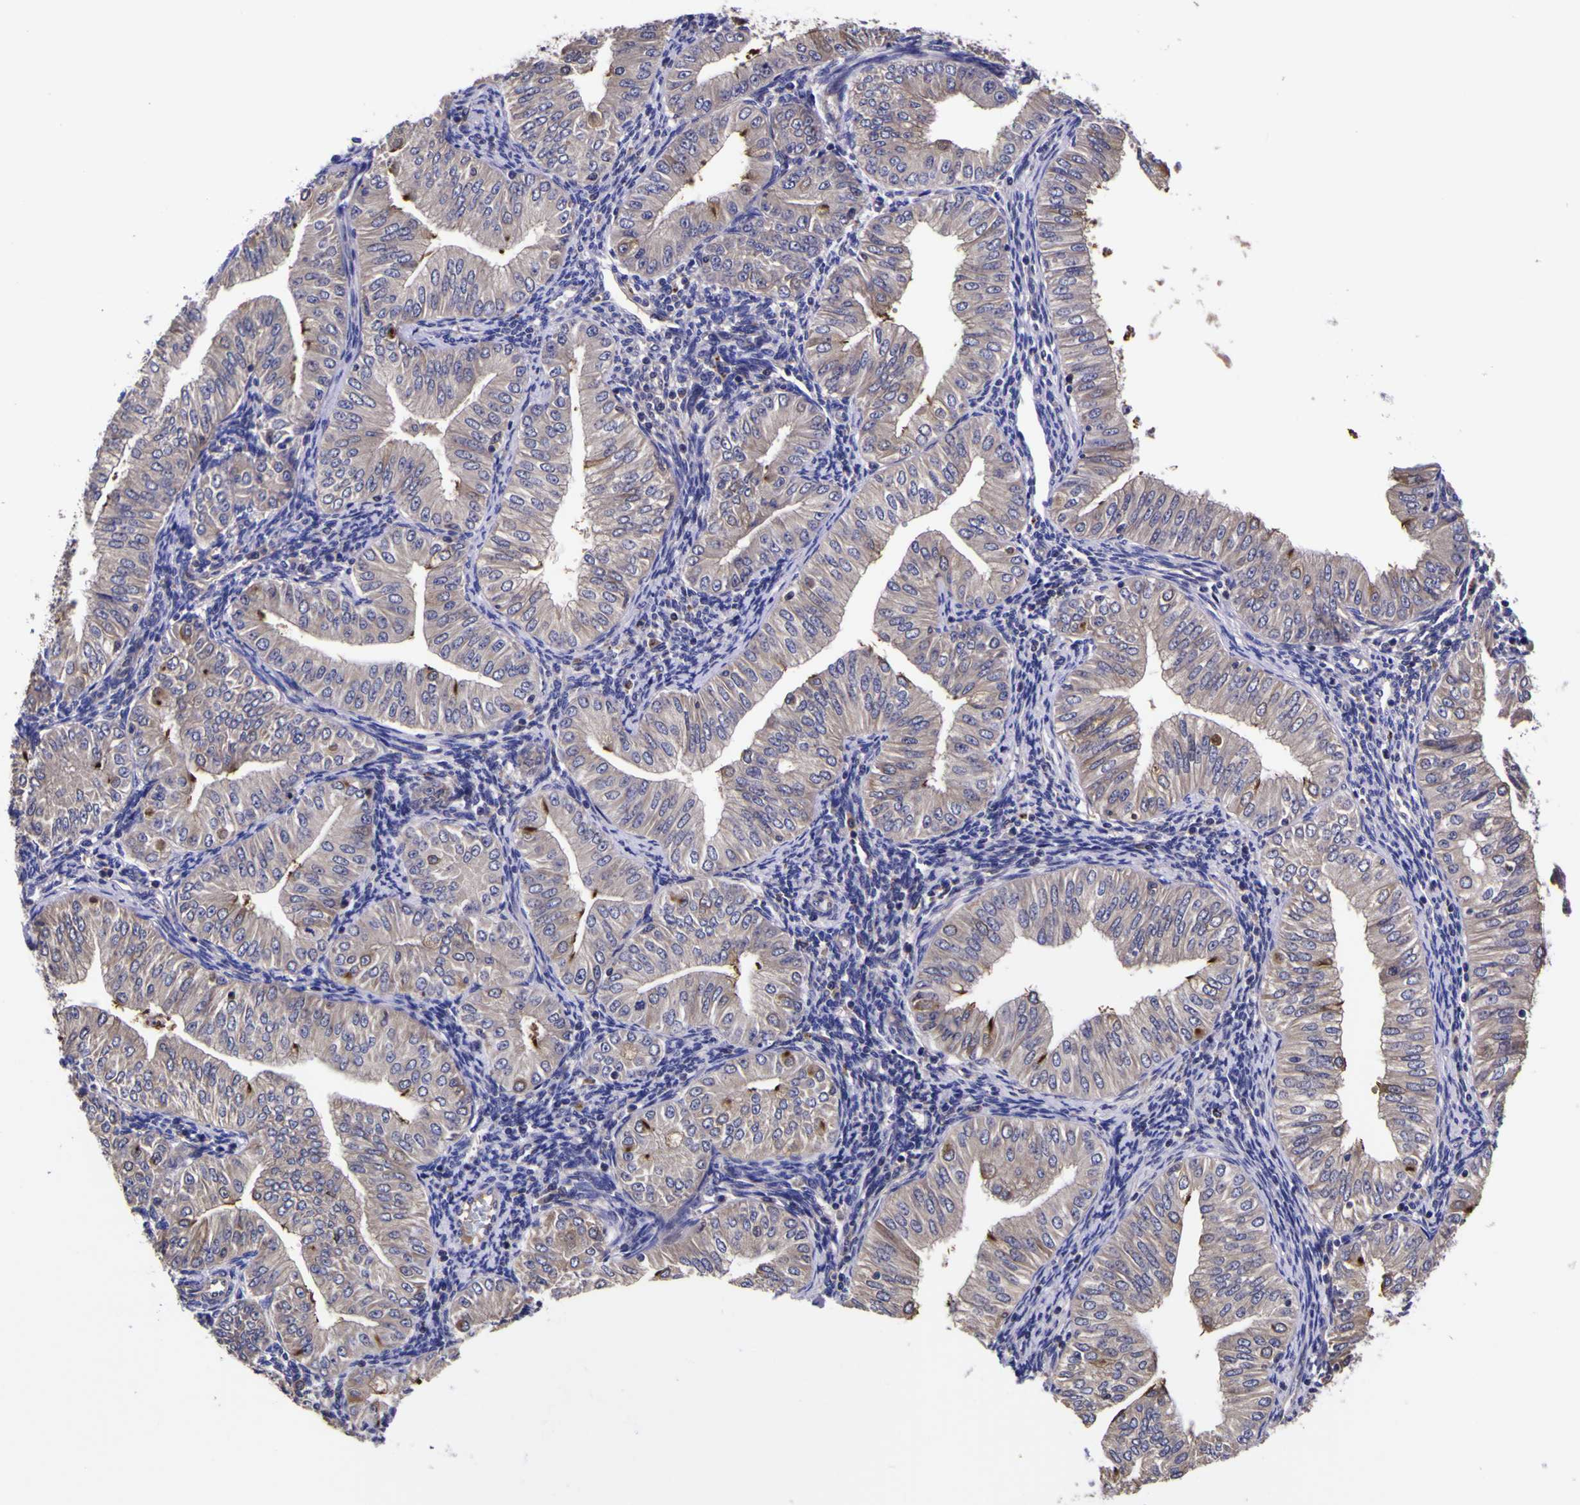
{"staining": {"intensity": "weak", "quantity": "25%-75%", "location": "cytoplasmic/membranous"}, "tissue": "endometrial cancer", "cell_type": "Tumor cells", "image_type": "cancer", "snomed": [{"axis": "morphology", "description": "Normal tissue, NOS"}, {"axis": "morphology", "description": "Adenocarcinoma, NOS"}, {"axis": "topography", "description": "Endometrium"}], "caption": "Adenocarcinoma (endometrial) stained with a protein marker shows weak staining in tumor cells.", "gene": "MAPK14", "patient": {"sex": "female", "age": 53}}